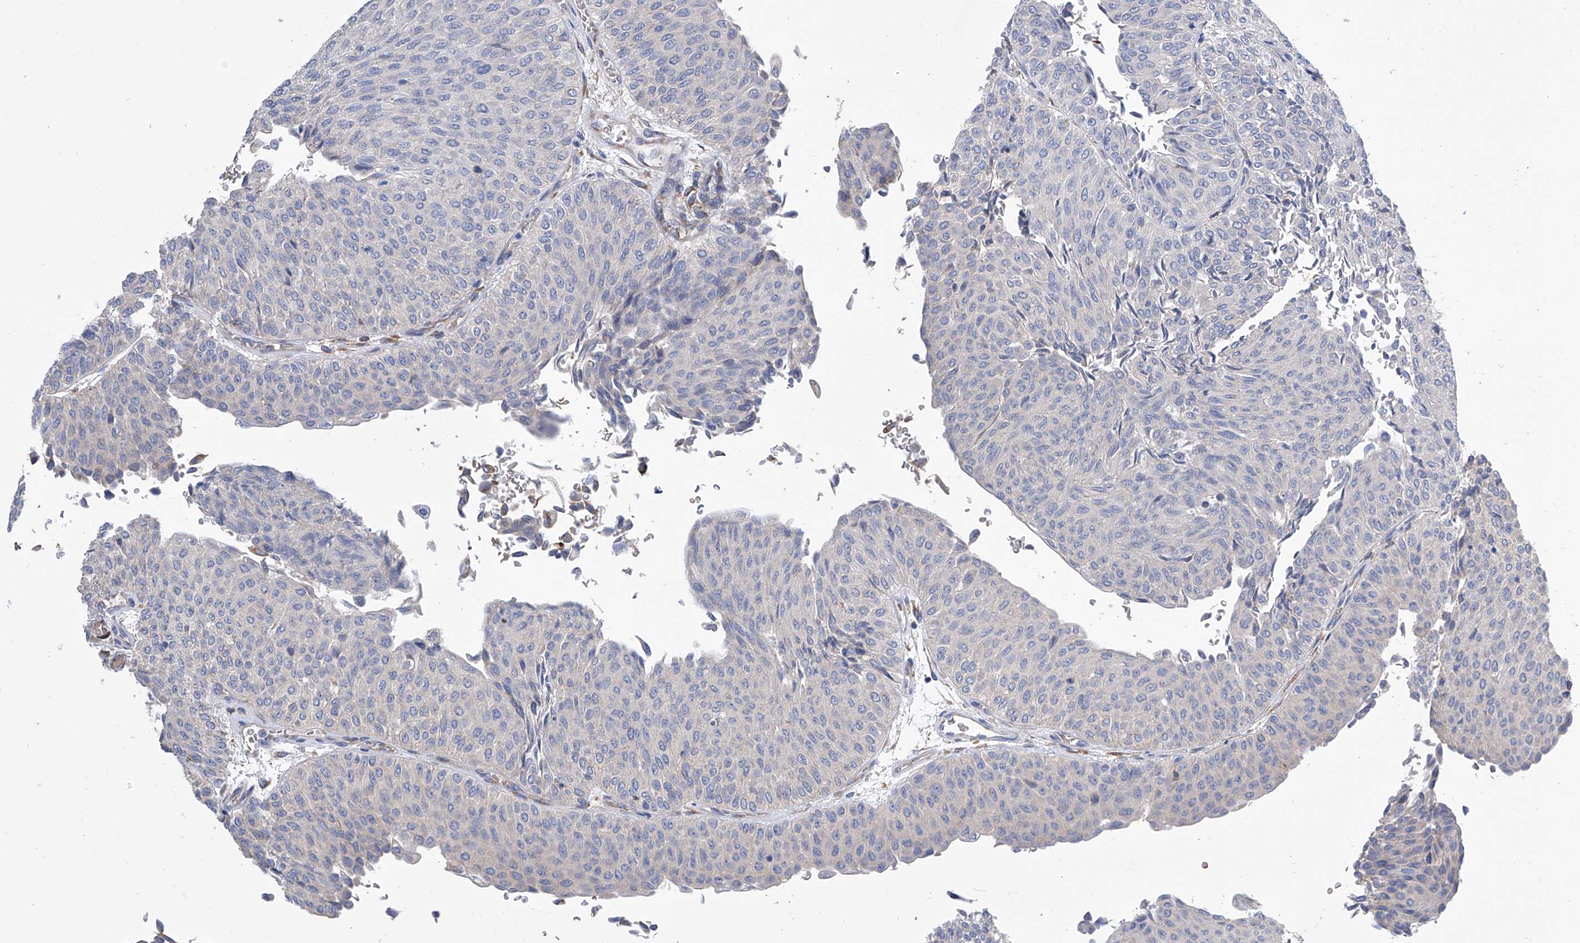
{"staining": {"intensity": "moderate", "quantity": "<25%", "location": "cytoplasmic/membranous"}, "tissue": "urothelial cancer", "cell_type": "Tumor cells", "image_type": "cancer", "snomed": [{"axis": "morphology", "description": "Urothelial carcinoma, Low grade"}, {"axis": "topography", "description": "Urinary bladder"}], "caption": "Protein staining by immunohistochemistry (IHC) reveals moderate cytoplasmic/membranous staining in about <25% of tumor cells in urothelial cancer.", "gene": "TJAP1", "patient": {"sex": "male", "age": 78}}